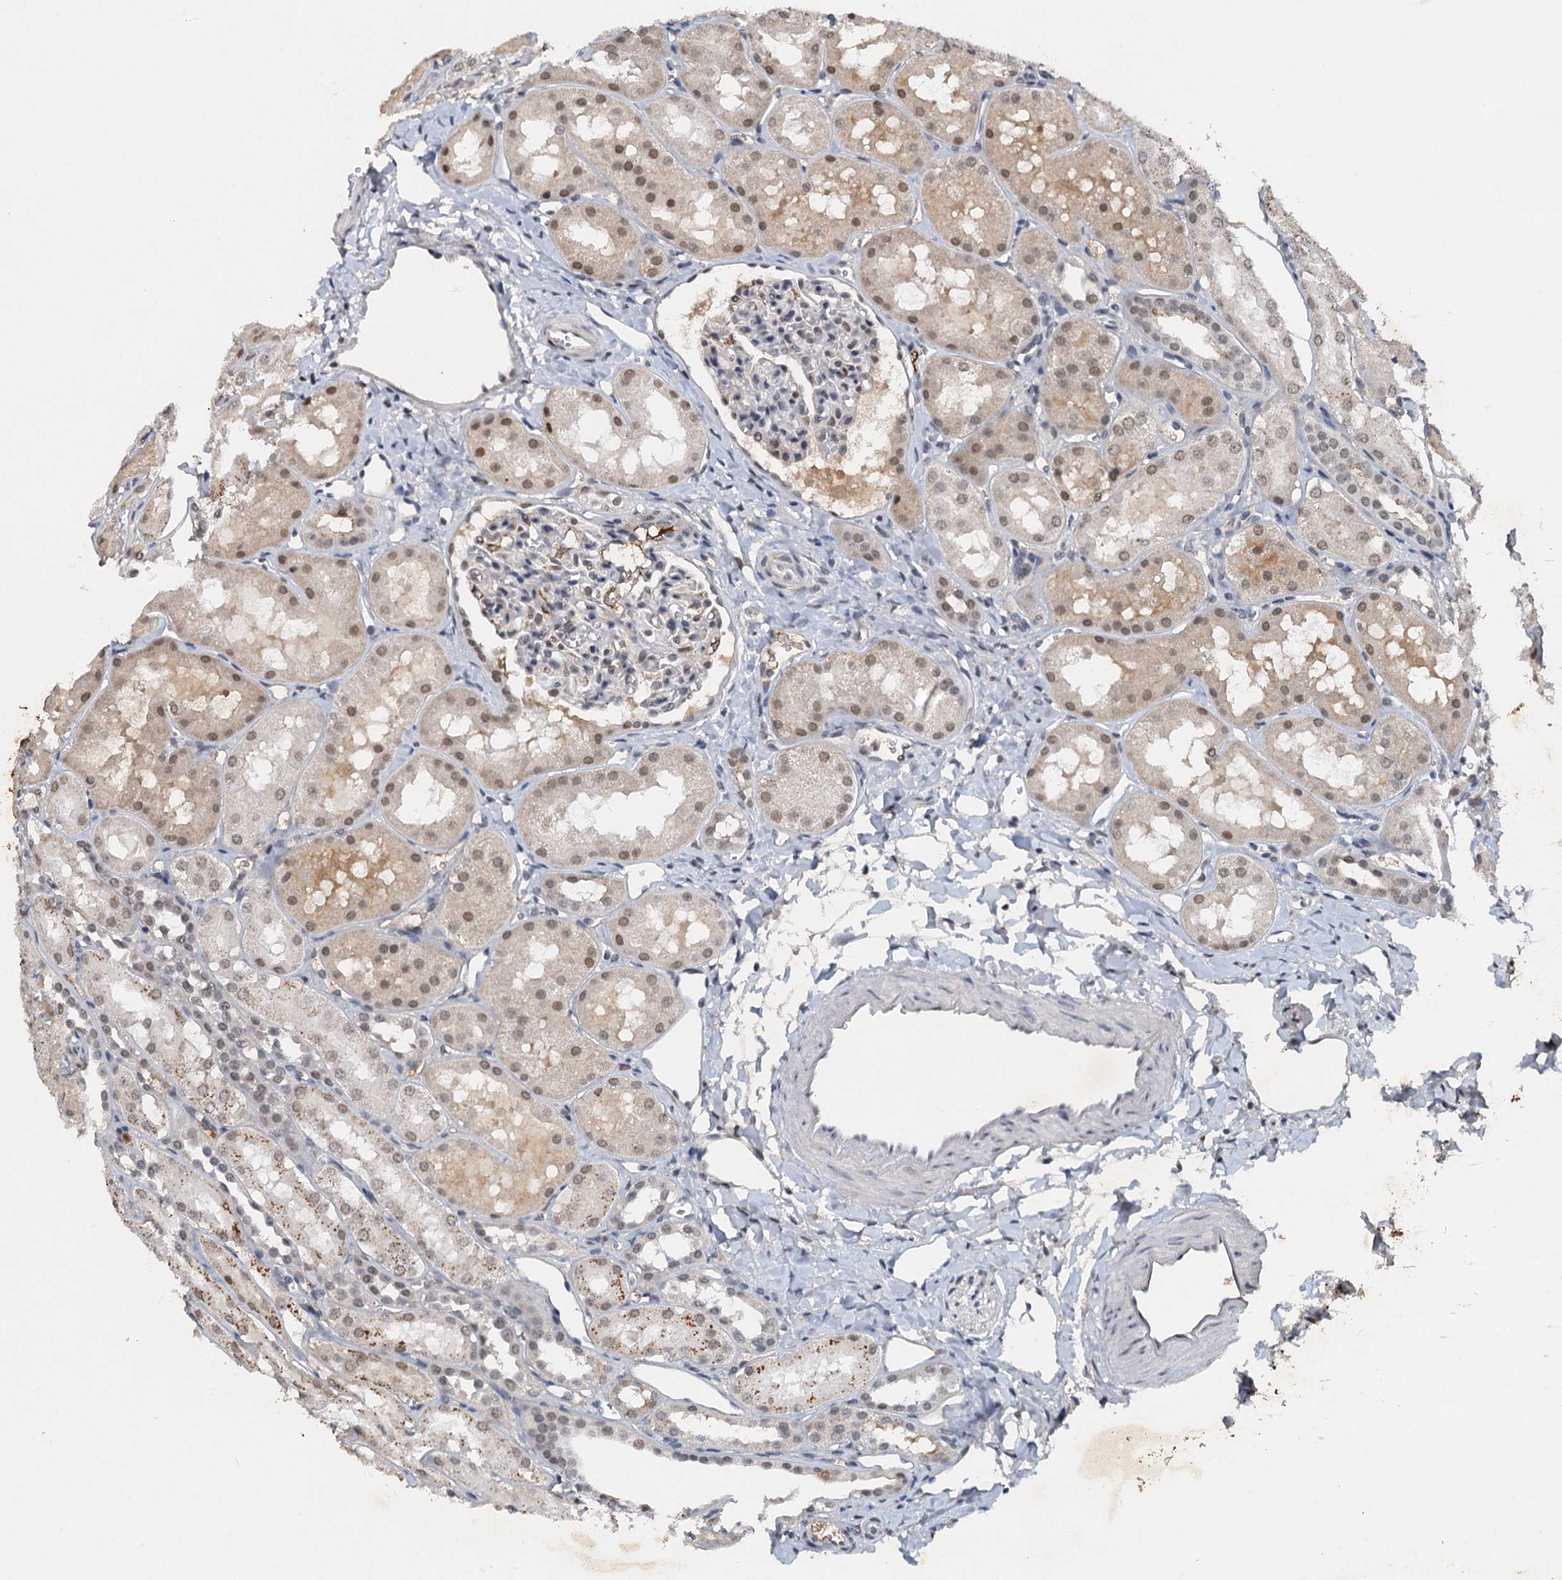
{"staining": {"intensity": "negative", "quantity": "none", "location": "none"}, "tissue": "kidney", "cell_type": "Cells in glomeruli", "image_type": "normal", "snomed": [{"axis": "morphology", "description": "Normal tissue, NOS"}, {"axis": "topography", "description": "Kidney"}, {"axis": "topography", "description": "Urinary bladder"}], "caption": "The image shows no staining of cells in glomeruli in normal kidney.", "gene": "CSTF3", "patient": {"sex": "male", "age": 16}}